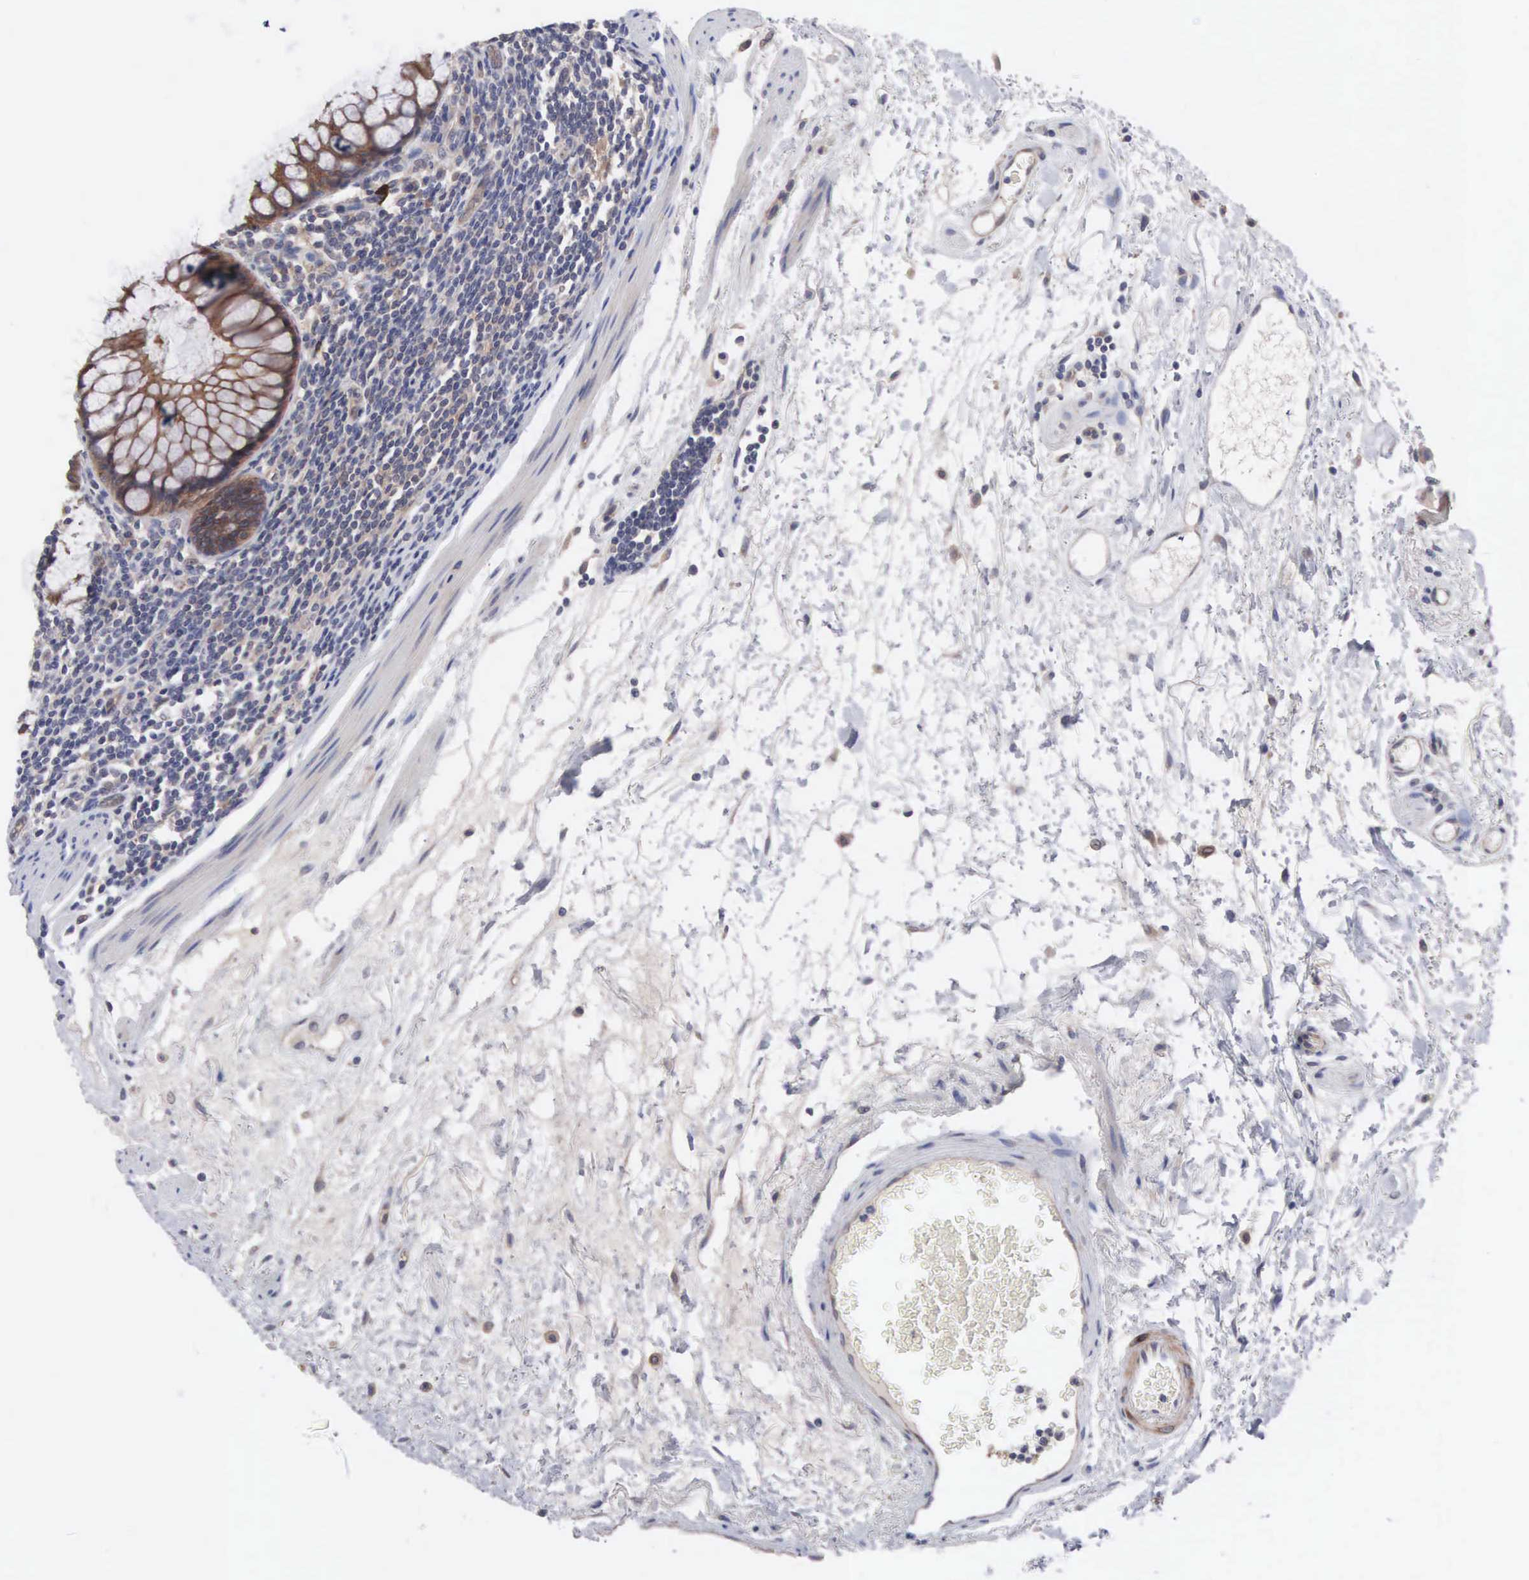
{"staining": {"intensity": "weak", "quantity": "<25%", "location": "cytoplasmic/membranous"}, "tissue": "colon", "cell_type": "Endothelial cells", "image_type": "normal", "snomed": [{"axis": "morphology", "description": "Normal tissue, NOS"}, {"axis": "topography", "description": "Colon"}], "caption": "Immunohistochemistry (IHC) photomicrograph of benign human colon stained for a protein (brown), which reveals no positivity in endothelial cells.", "gene": "INF2", "patient": {"sex": "male", "age": 1}}